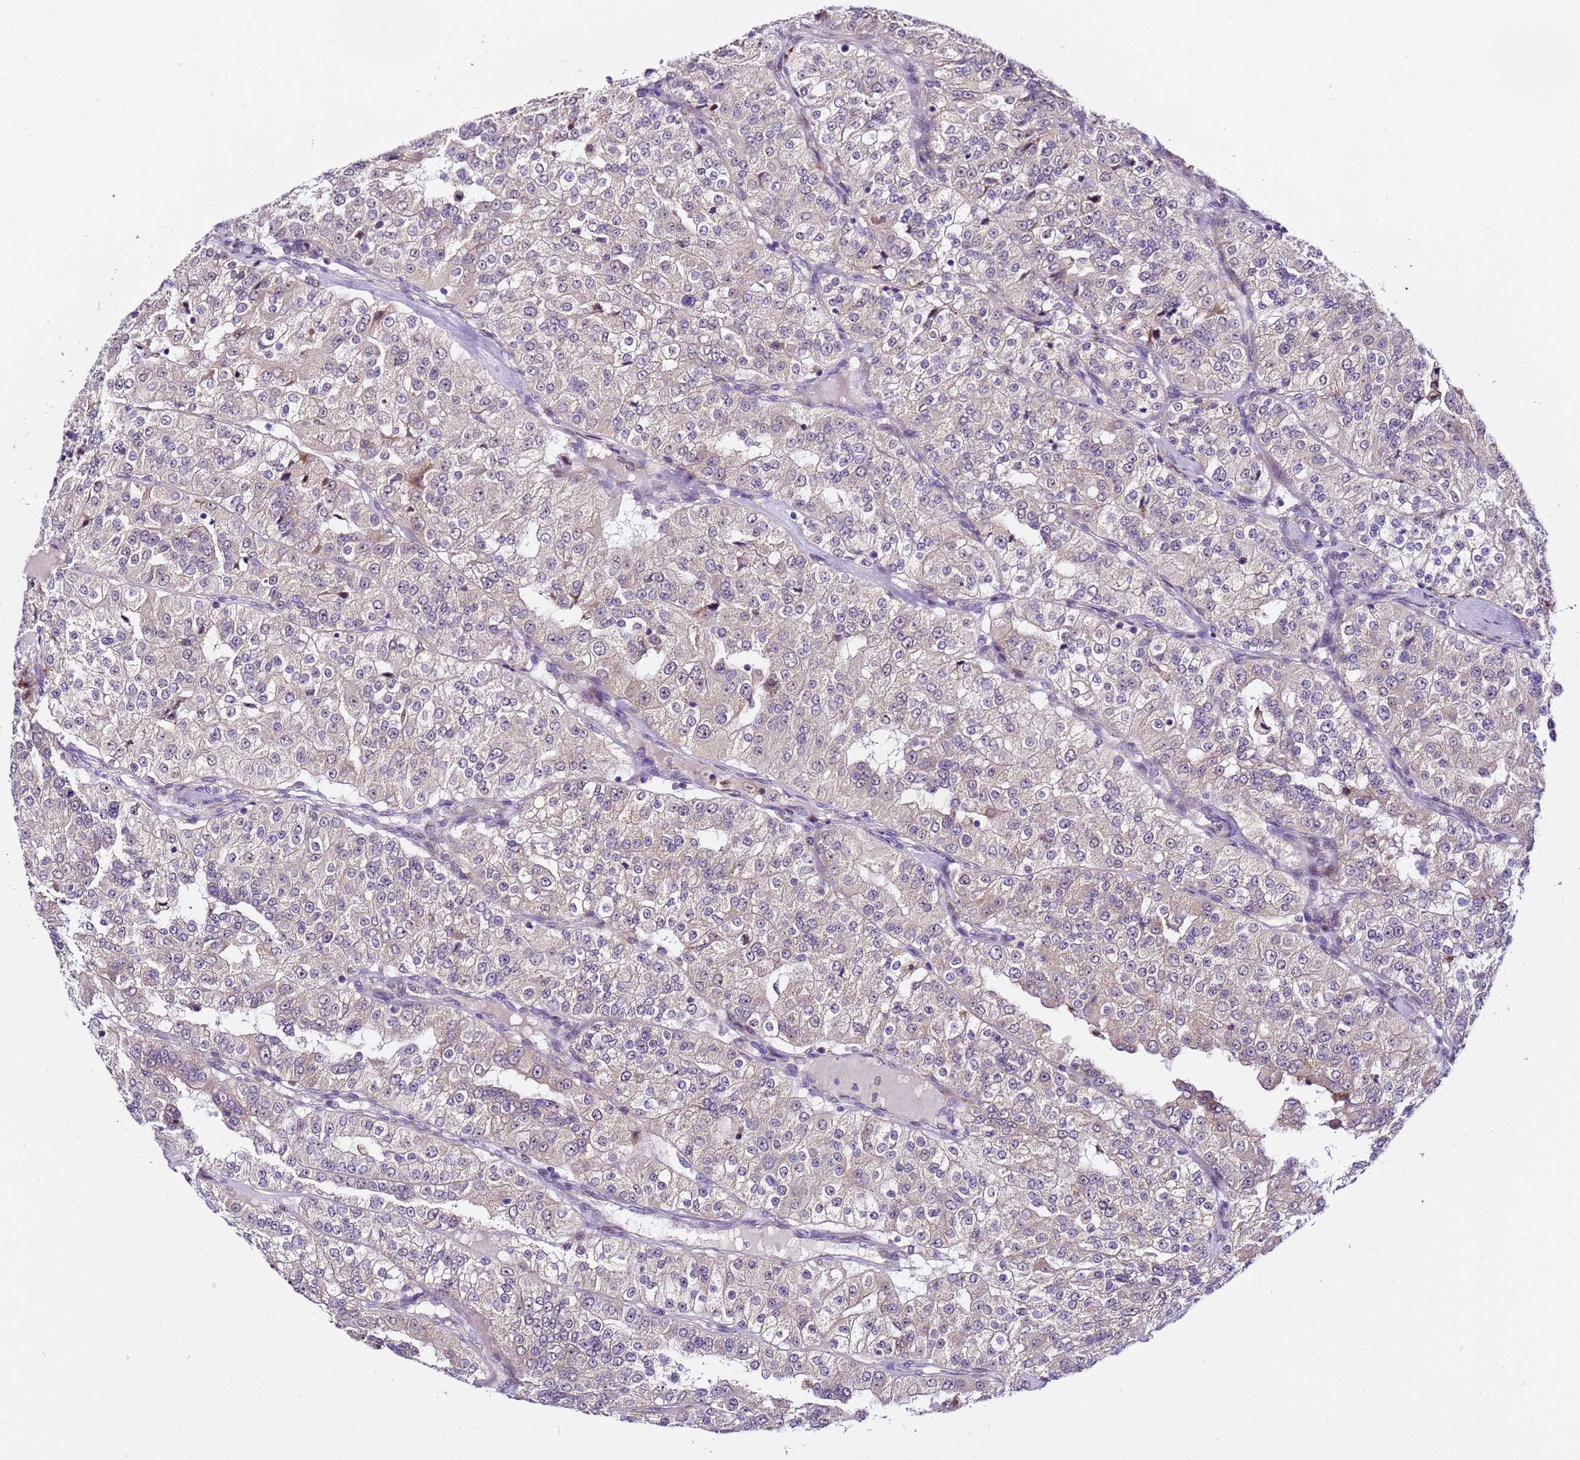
{"staining": {"intensity": "weak", "quantity": "<25%", "location": "cytoplasmic/membranous"}, "tissue": "renal cancer", "cell_type": "Tumor cells", "image_type": "cancer", "snomed": [{"axis": "morphology", "description": "Adenocarcinoma, NOS"}, {"axis": "topography", "description": "Kidney"}], "caption": "Immunohistochemistry image of human renal adenocarcinoma stained for a protein (brown), which displays no positivity in tumor cells.", "gene": "SLX4IP", "patient": {"sex": "female", "age": 63}}